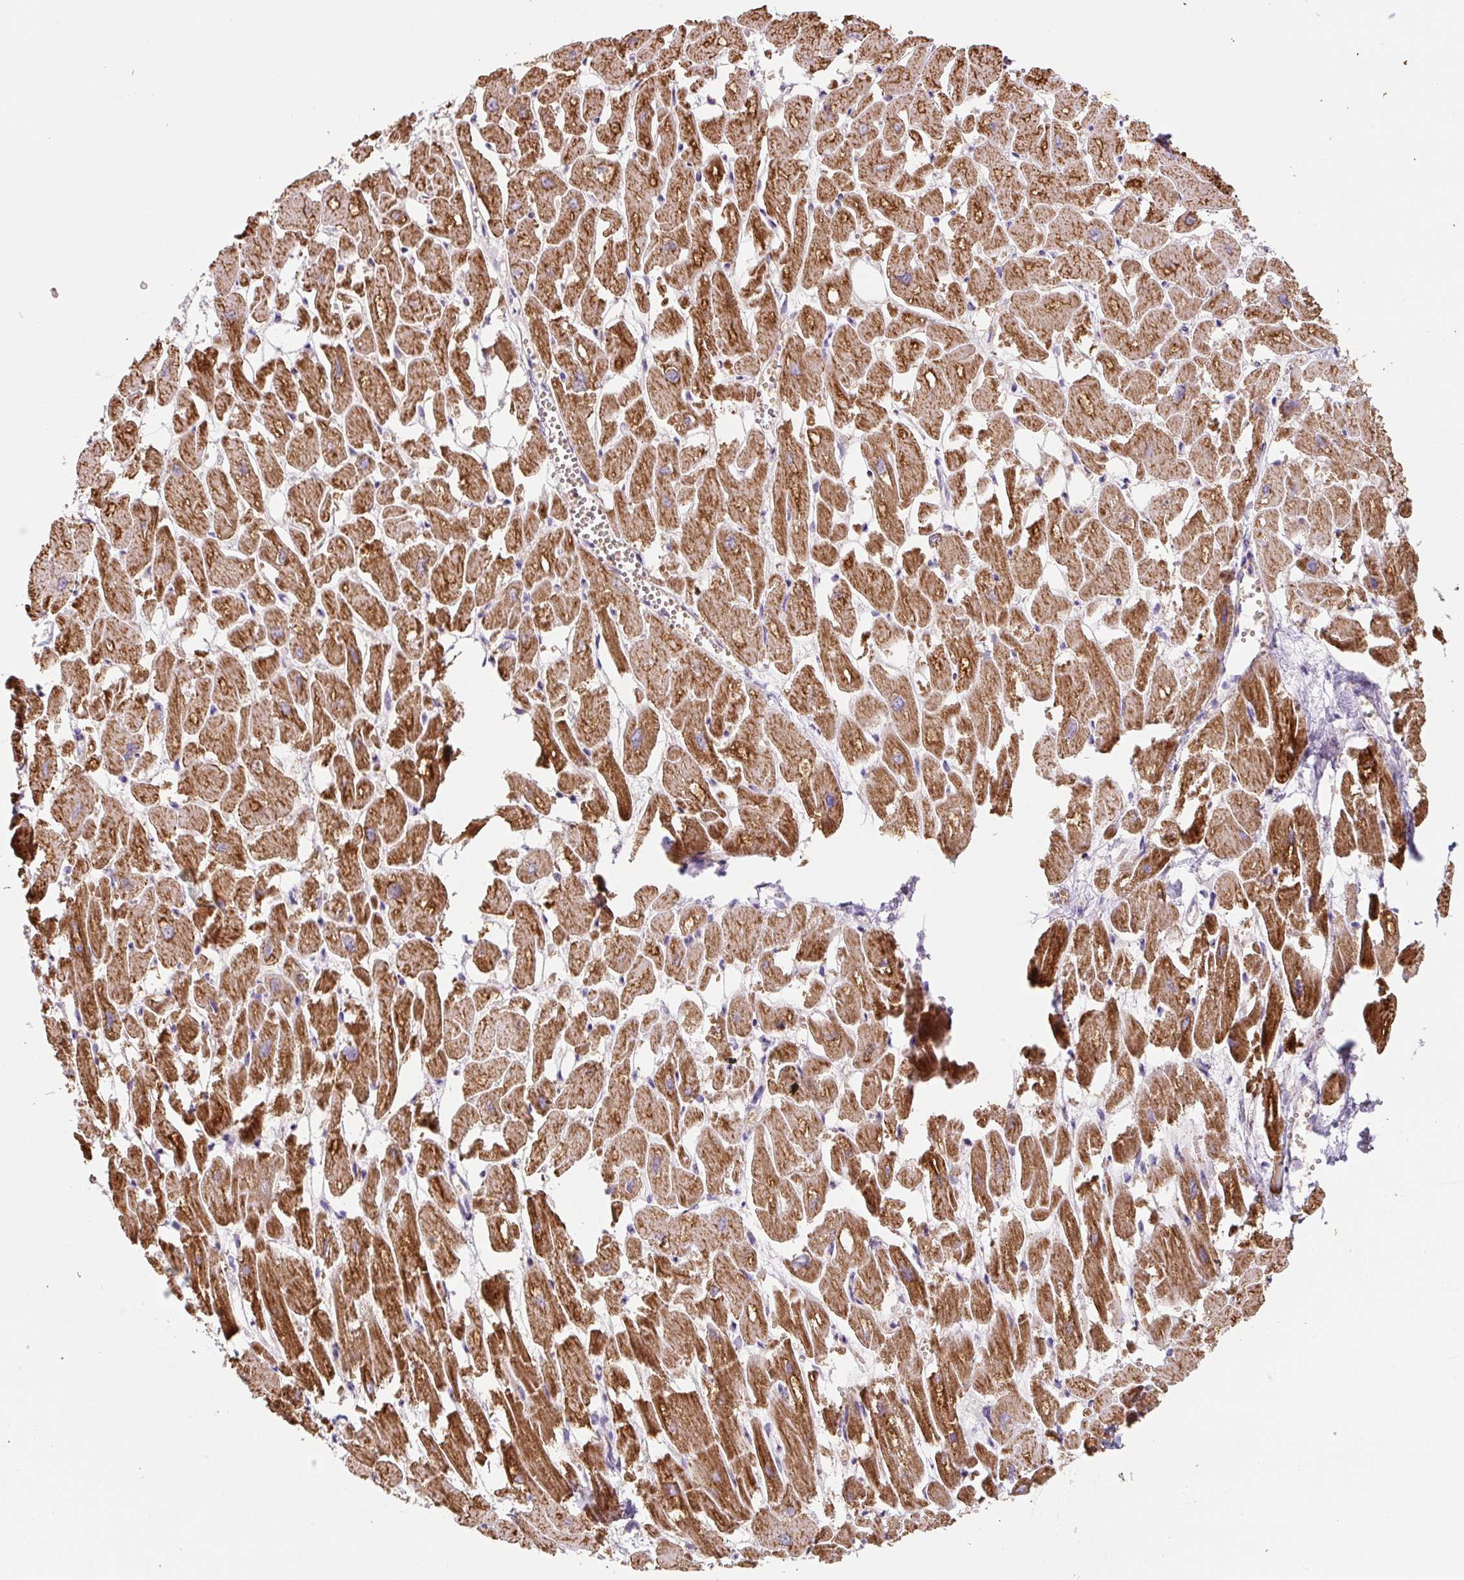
{"staining": {"intensity": "strong", "quantity": ">75%", "location": "cytoplasmic/membranous"}, "tissue": "heart muscle", "cell_type": "Cardiomyocytes", "image_type": "normal", "snomed": [{"axis": "morphology", "description": "Normal tissue, NOS"}, {"axis": "topography", "description": "Heart"}], "caption": "Human heart muscle stained for a protein (brown) demonstrates strong cytoplasmic/membranous positive positivity in approximately >75% of cardiomyocytes.", "gene": "MT", "patient": {"sex": "male", "age": 54}}